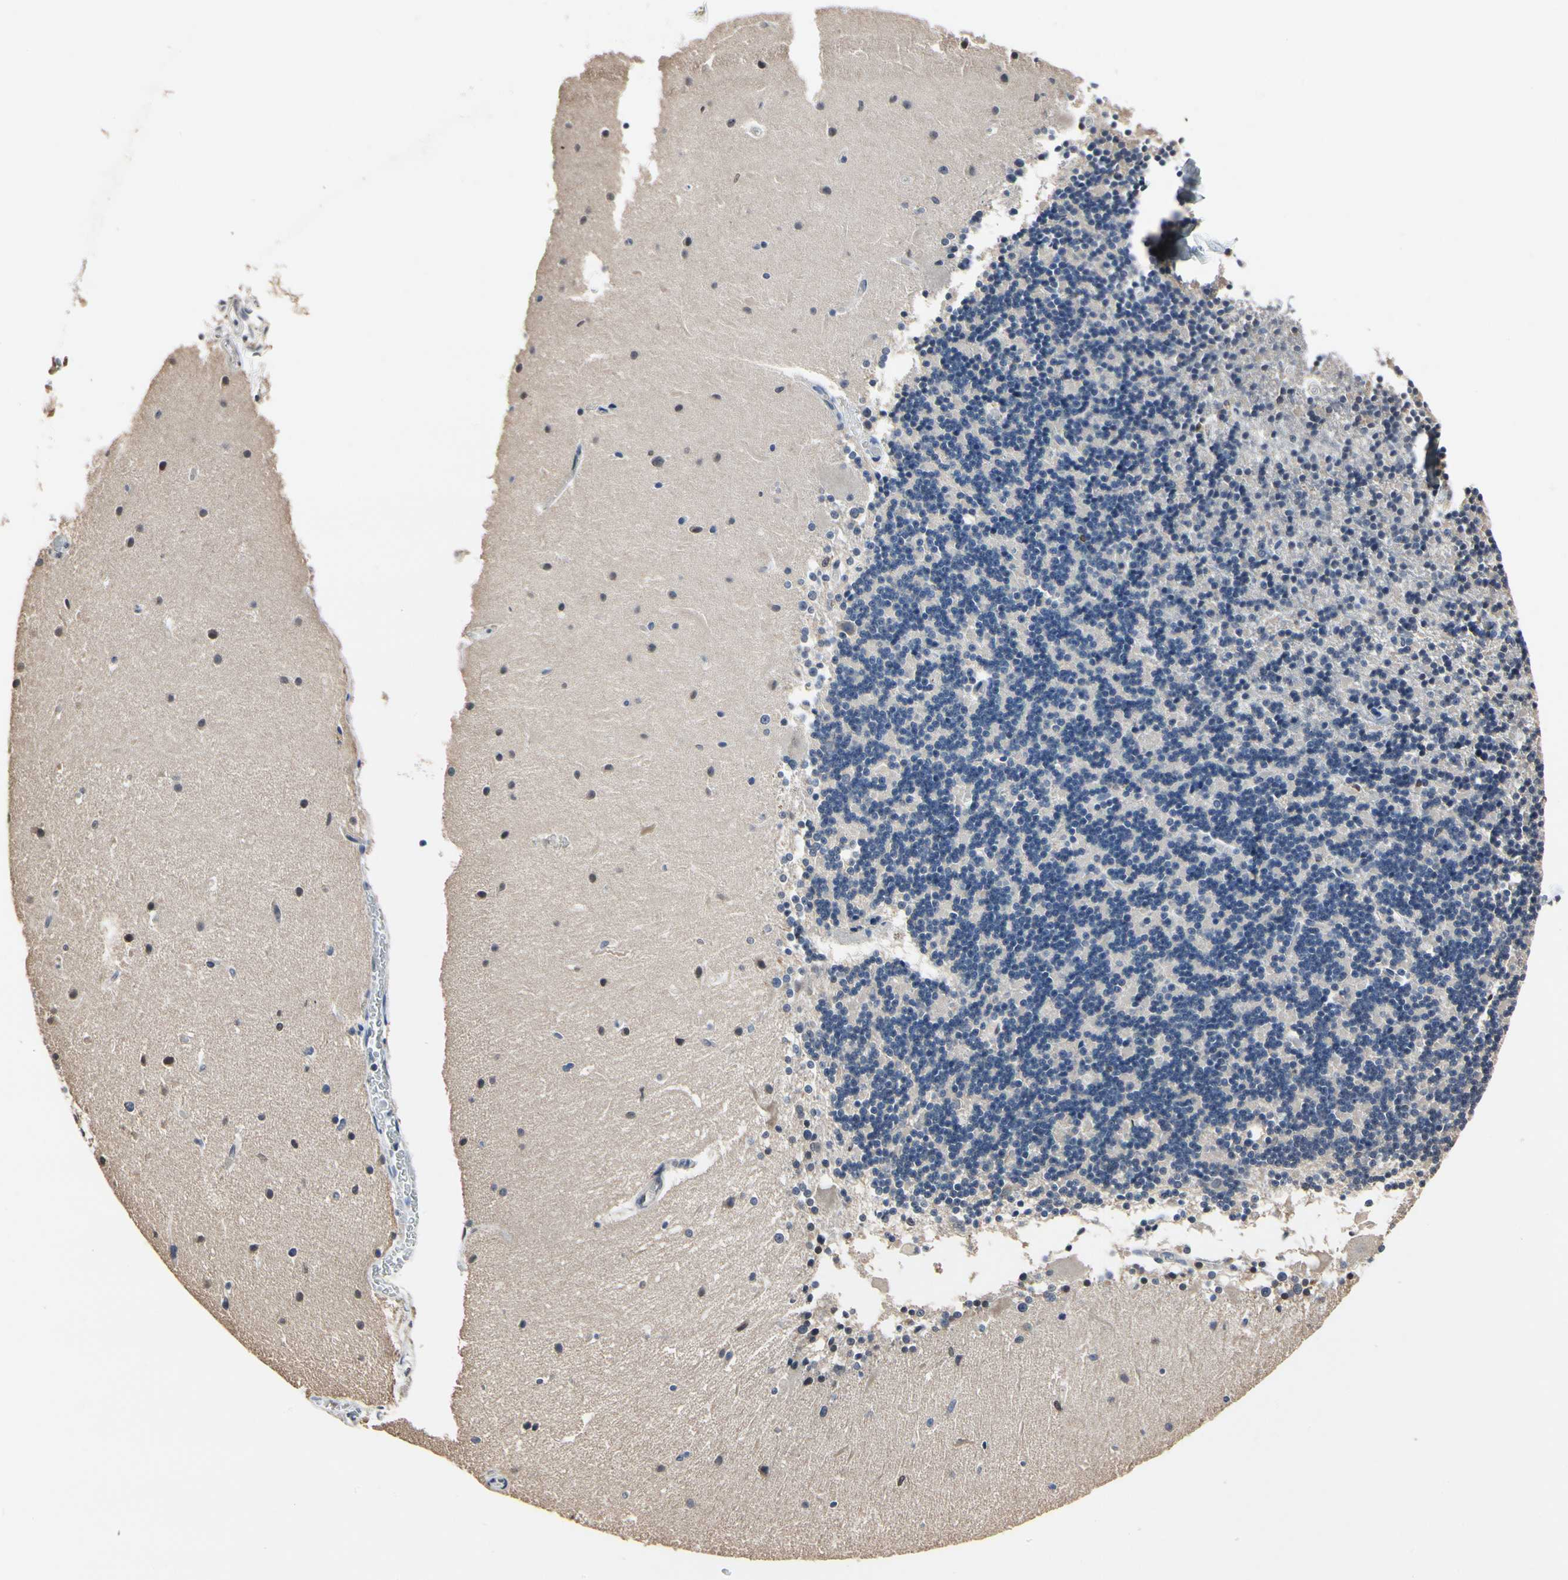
{"staining": {"intensity": "negative", "quantity": "none", "location": "none"}, "tissue": "cerebellum", "cell_type": "Cells in granular layer", "image_type": "normal", "snomed": [{"axis": "morphology", "description": "Normal tissue, NOS"}, {"axis": "topography", "description": "Cerebellum"}], "caption": "This is a photomicrograph of immunohistochemistry (IHC) staining of benign cerebellum, which shows no staining in cells in granular layer.", "gene": "NFATC2", "patient": {"sex": "female", "age": 54}}